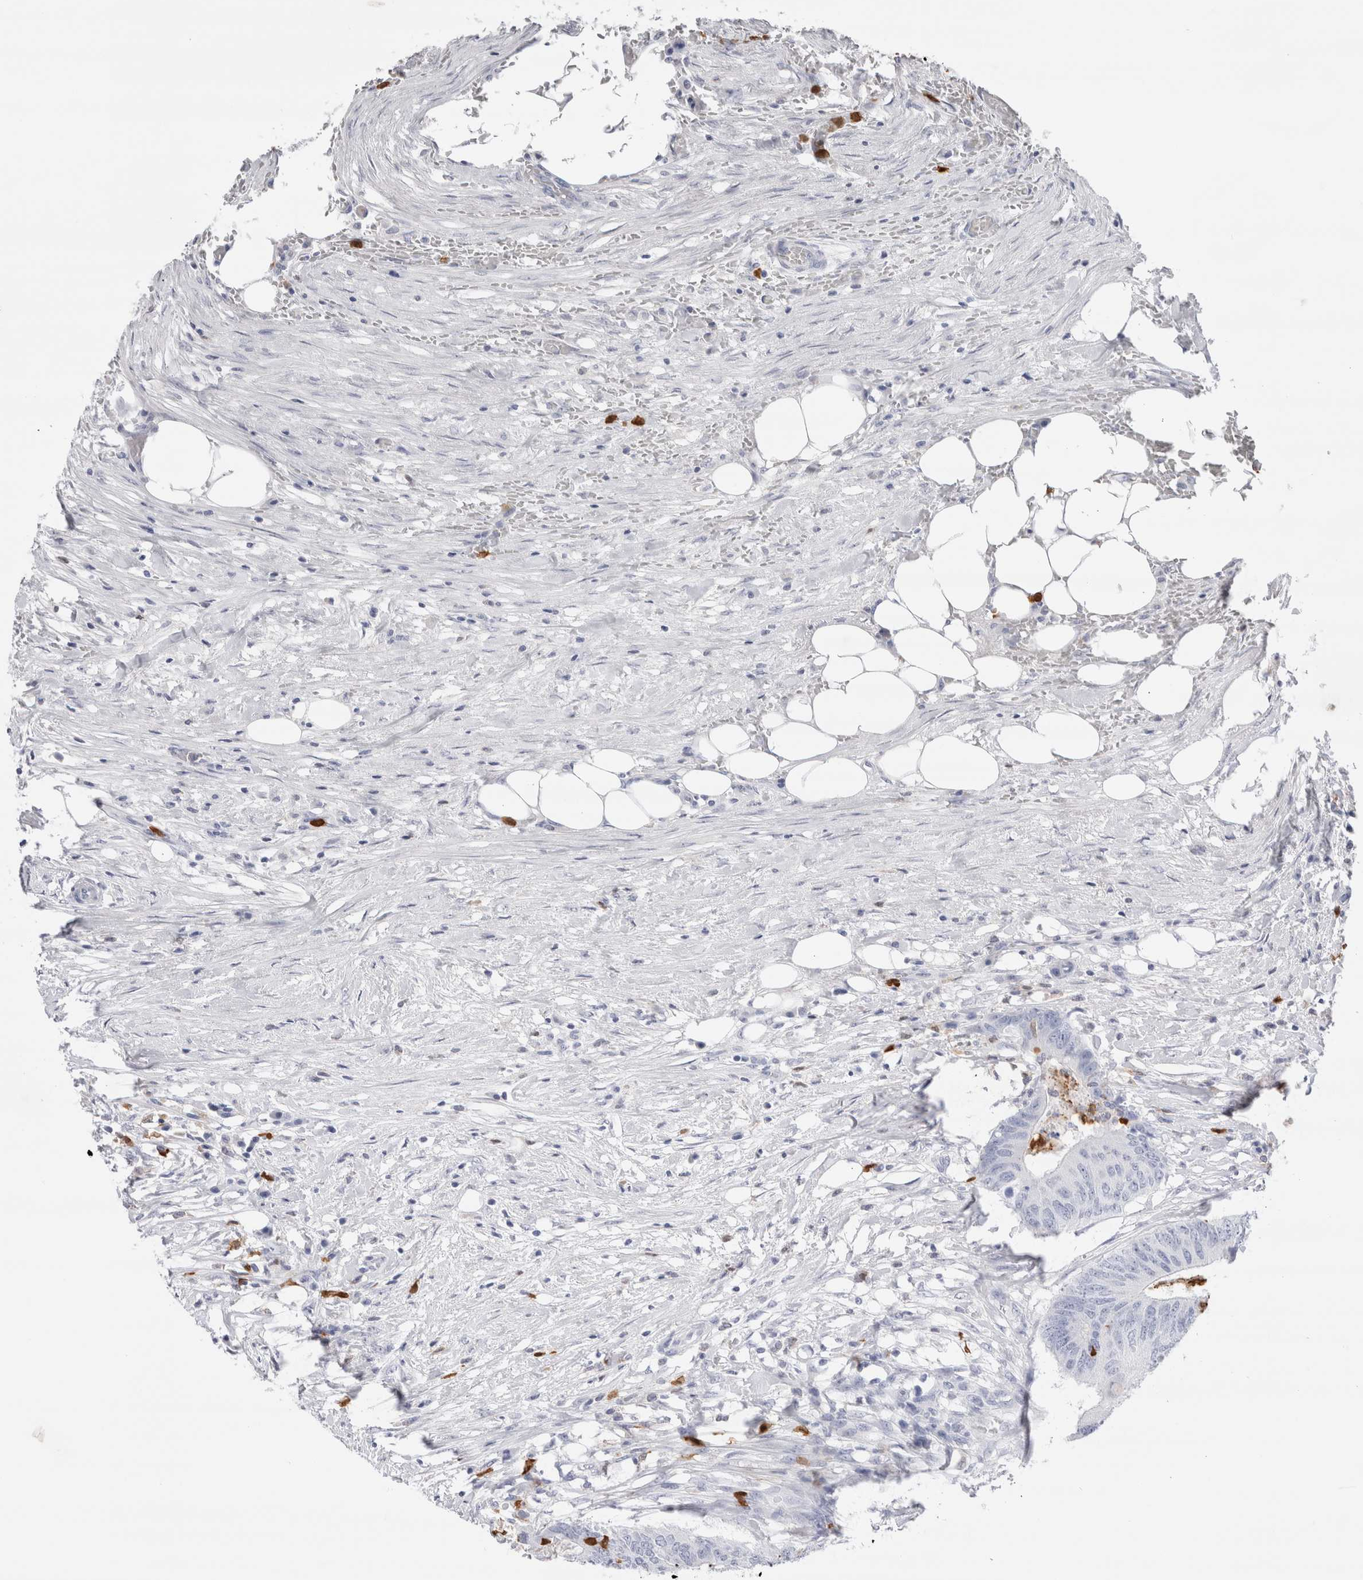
{"staining": {"intensity": "negative", "quantity": "none", "location": "none"}, "tissue": "colorectal cancer", "cell_type": "Tumor cells", "image_type": "cancer", "snomed": [{"axis": "morphology", "description": "Adenocarcinoma, NOS"}, {"axis": "topography", "description": "Colon"}], "caption": "Tumor cells show no significant protein expression in colorectal cancer (adenocarcinoma).", "gene": "SLC10A5", "patient": {"sex": "male", "age": 56}}